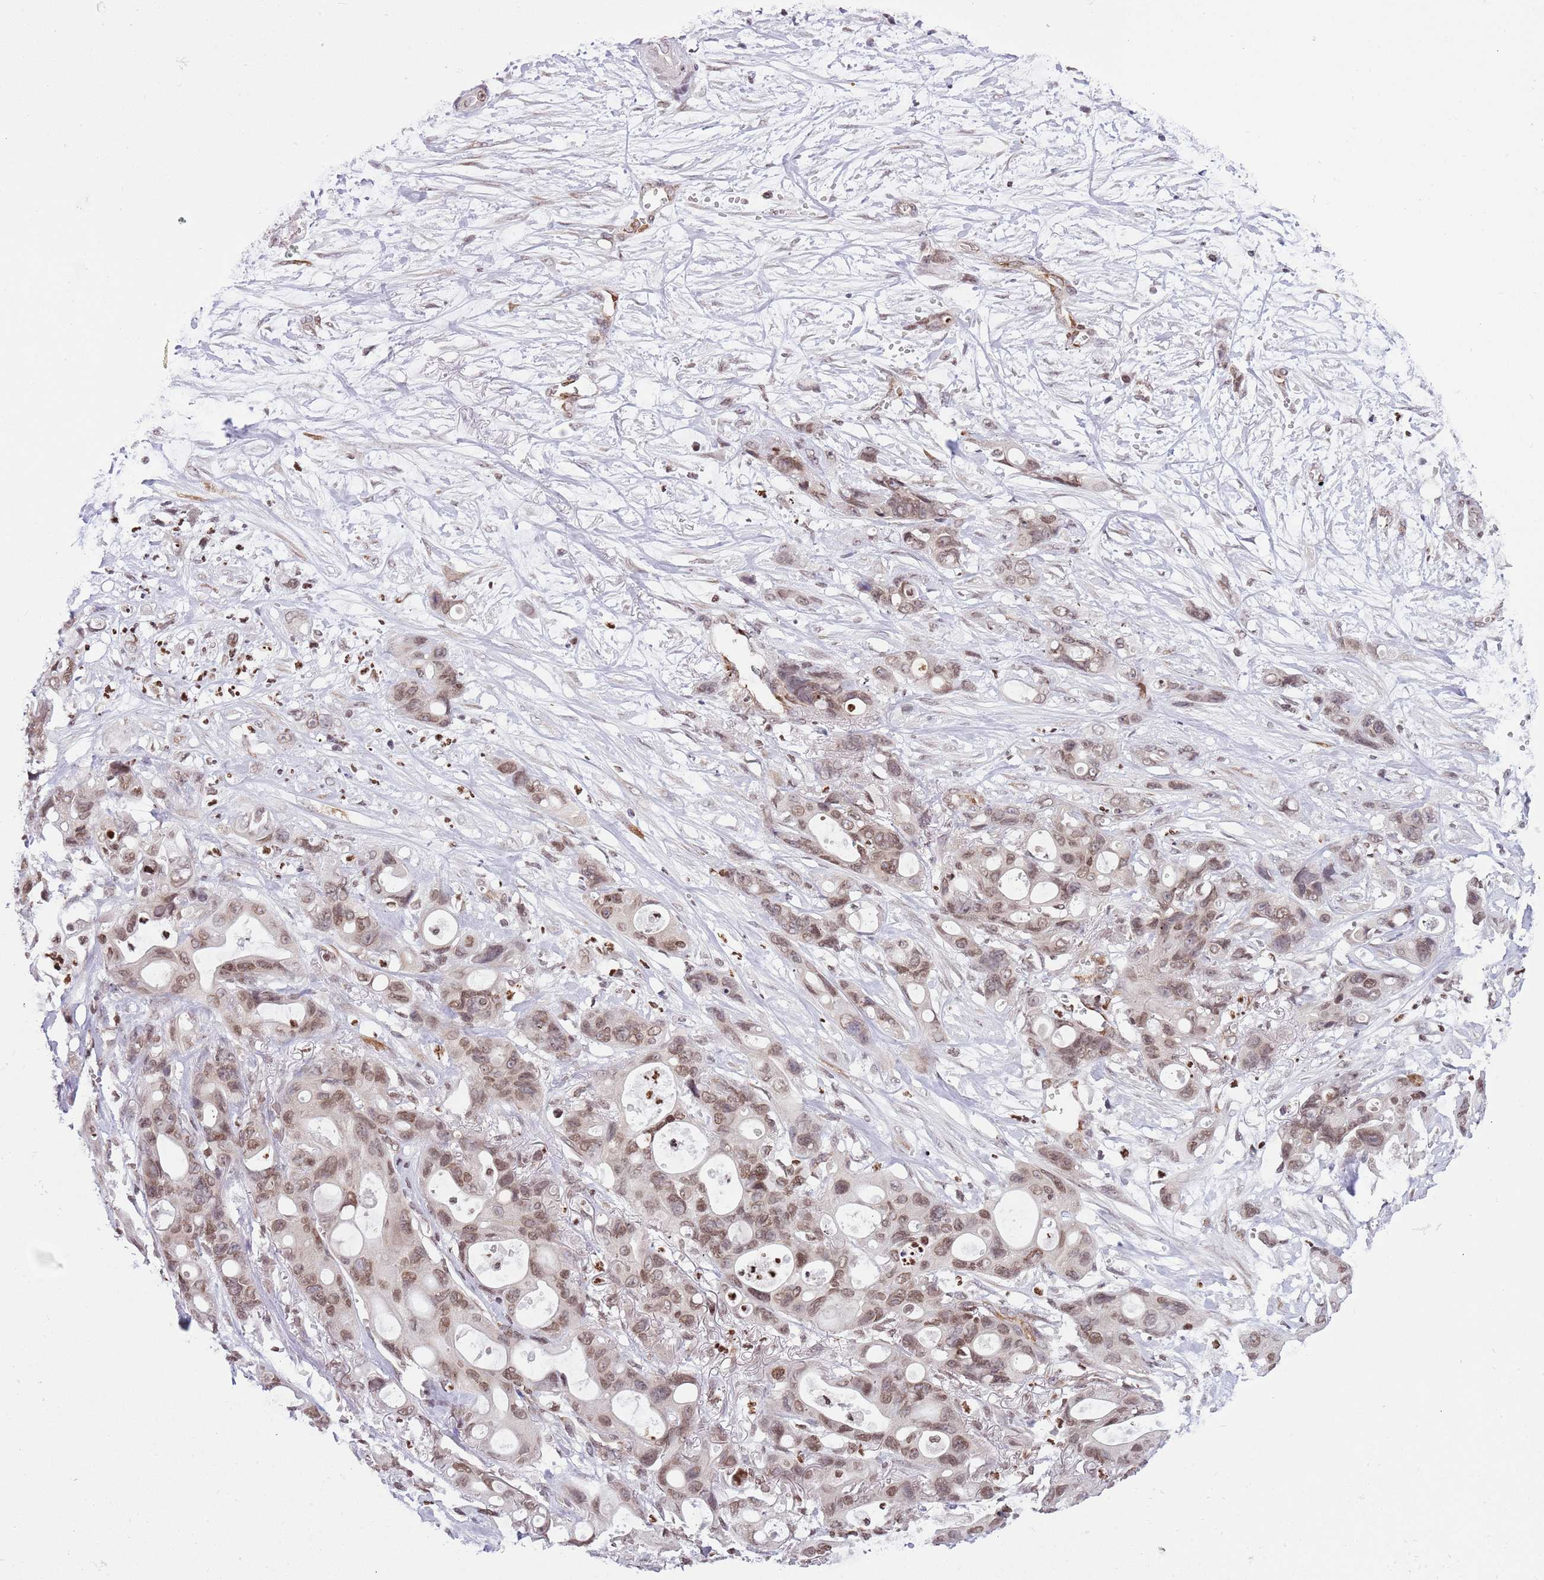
{"staining": {"intensity": "moderate", "quantity": ">75%", "location": "nuclear"}, "tissue": "ovarian cancer", "cell_type": "Tumor cells", "image_type": "cancer", "snomed": [{"axis": "morphology", "description": "Cystadenocarcinoma, mucinous, NOS"}, {"axis": "topography", "description": "Ovary"}], "caption": "Immunohistochemical staining of mucinous cystadenocarcinoma (ovarian) displays medium levels of moderate nuclear protein positivity in approximately >75% of tumor cells.", "gene": "NRIP1", "patient": {"sex": "female", "age": 70}}